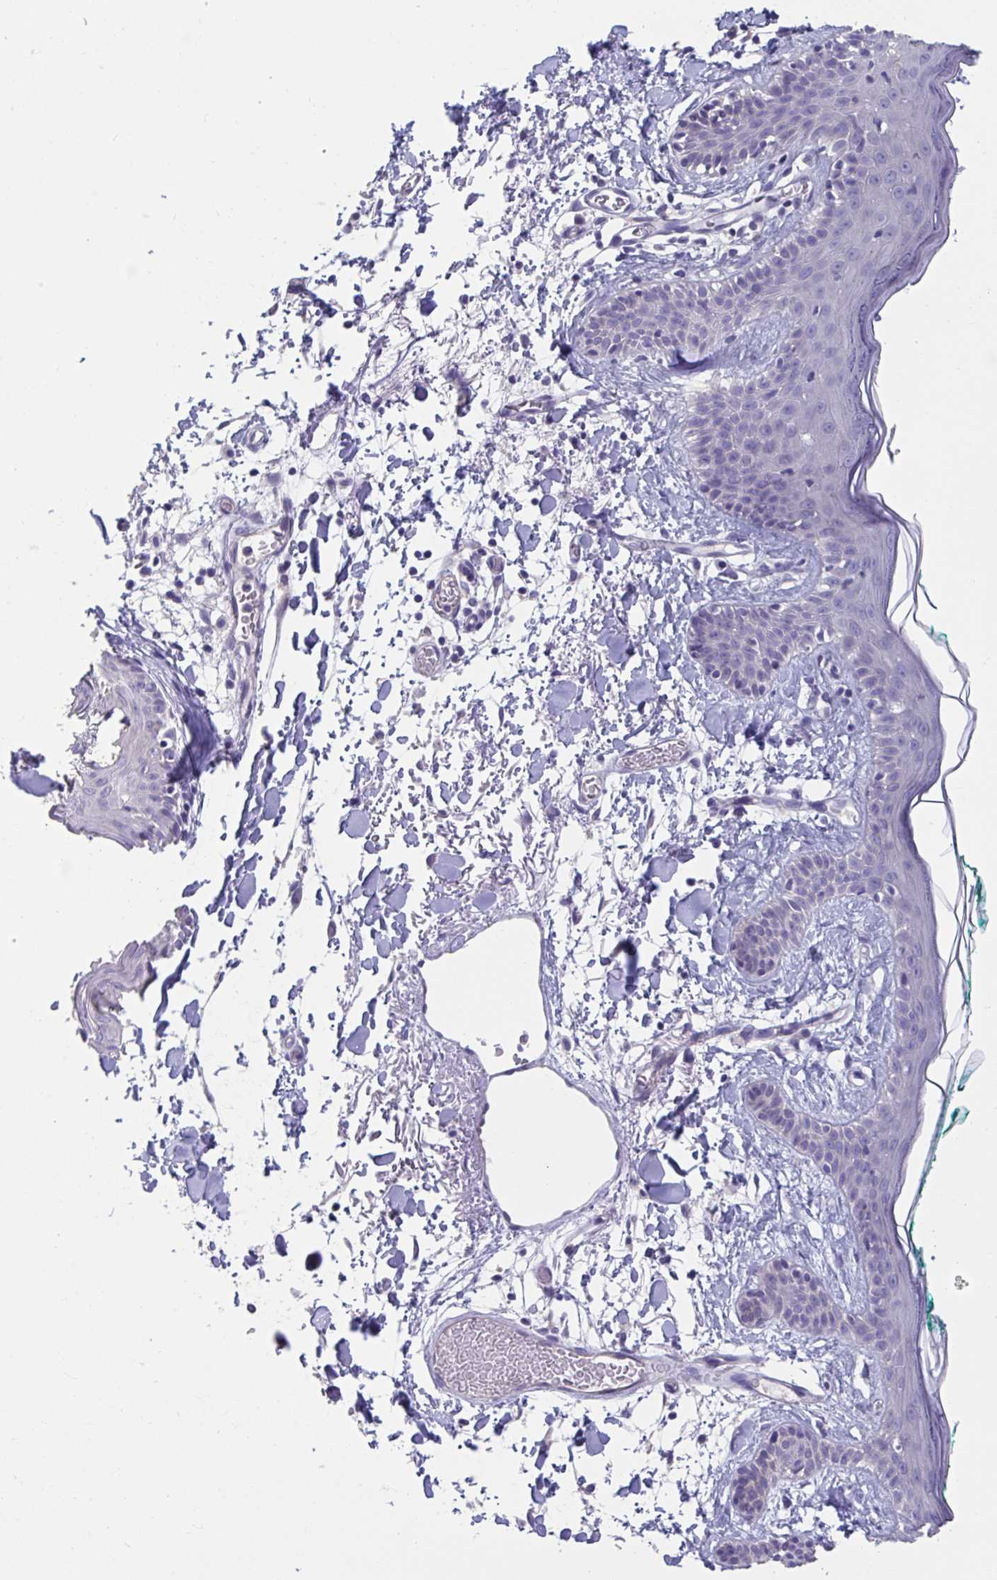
{"staining": {"intensity": "negative", "quantity": "none", "location": "none"}, "tissue": "skin", "cell_type": "Fibroblasts", "image_type": "normal", "snomed": [{"axis": "morphology", "description": "Normal tissue, NOS"}, {"axis": "topography", "description": "Skin"}], "caption": "High magnification brightfield microscopy of benign skin stained with DAB (brown) and counterstained with hematoxylin (blue): fibroblasts show no significant positivity.", "gene": "GPR162", "patient": {"sex": "male", "age": 79}}